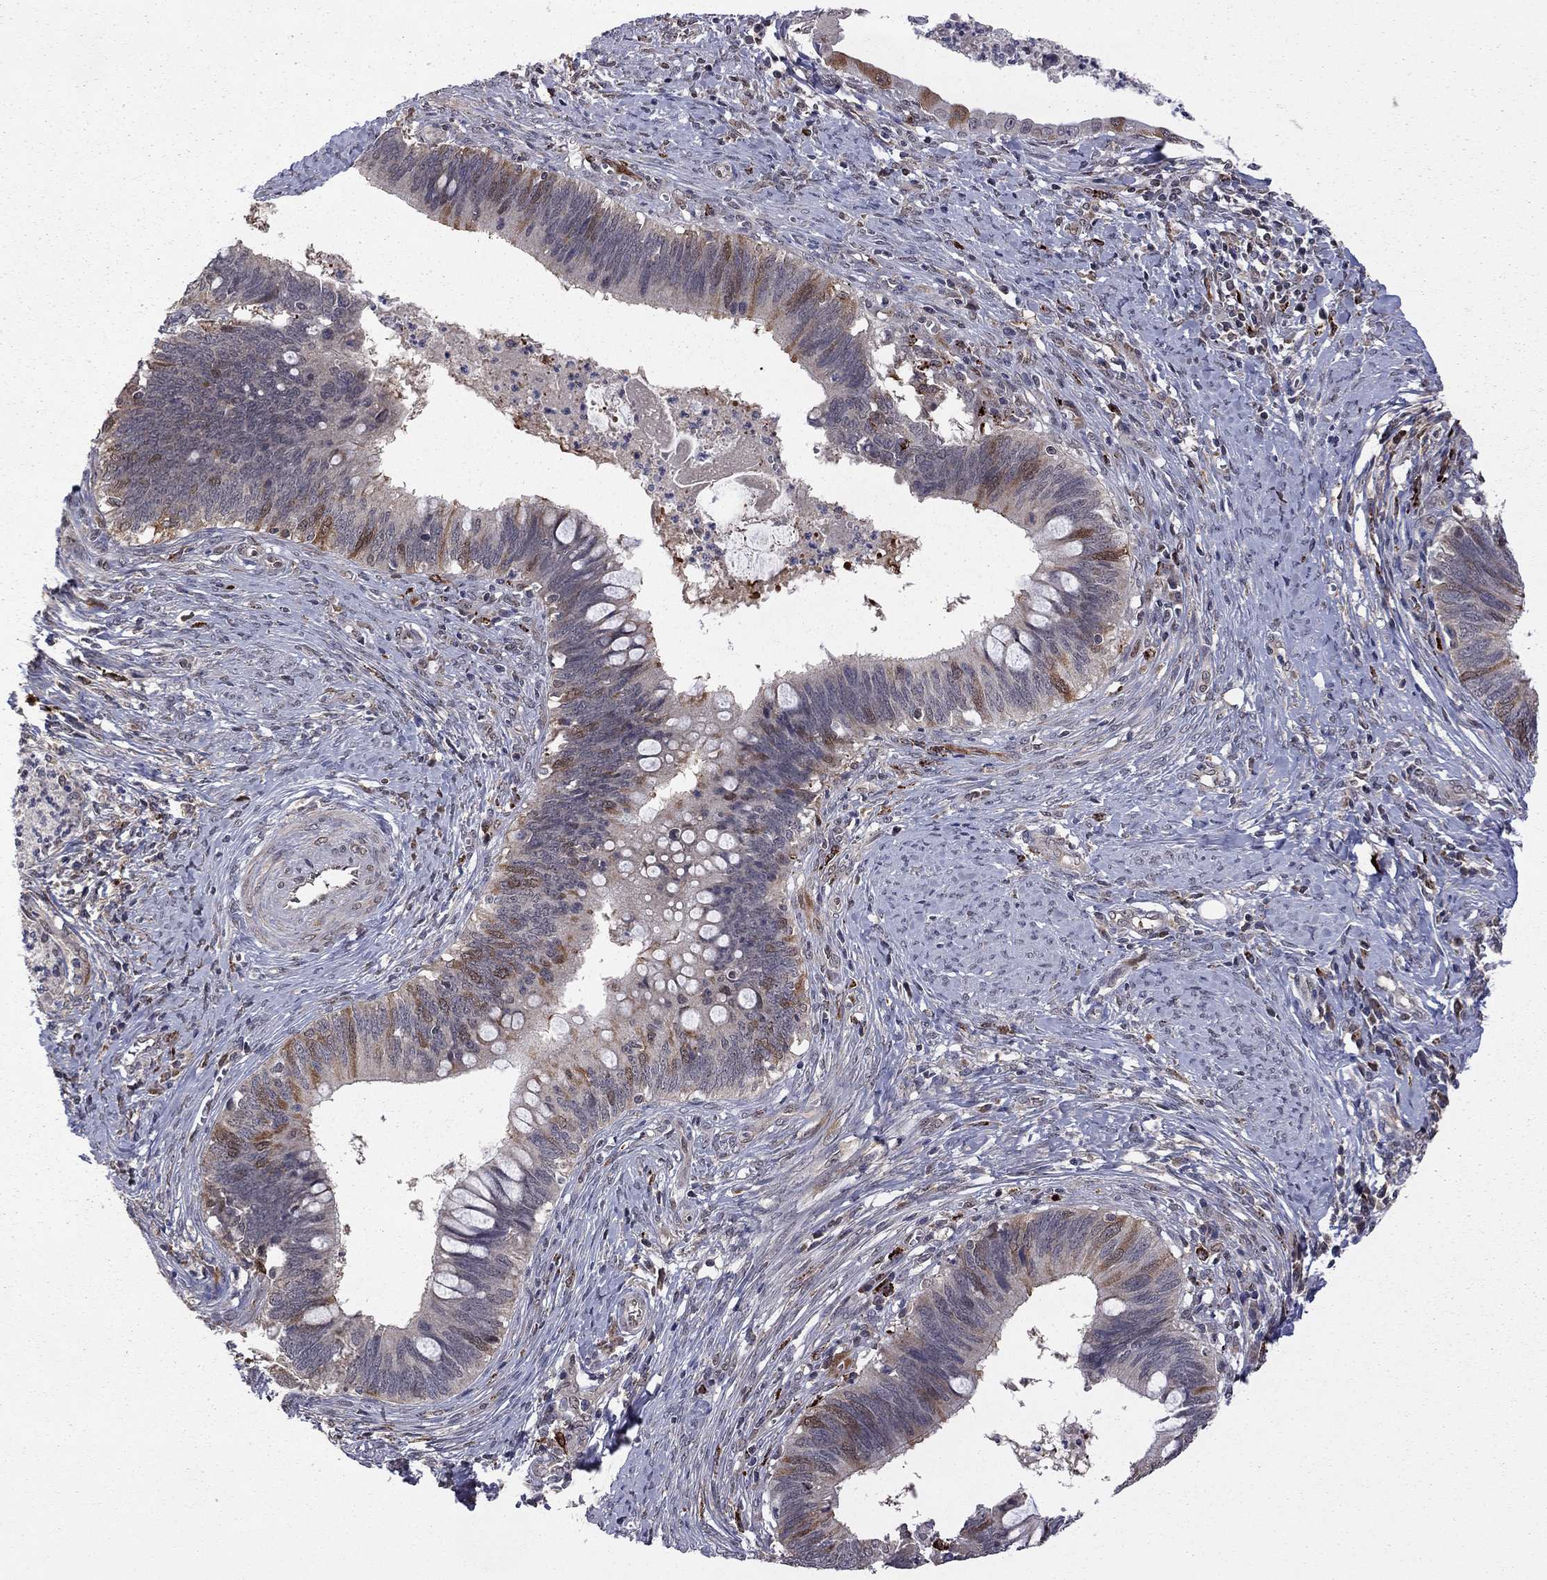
{"staining": {"intensity": "strong", "quantity": "<25%", "location": "cytoplasmic/membranous"}, "tissue": "cervical cancer", "cell_type": "Tumor cells", "image_type": "cancer", "snomed": [{"axis": "morphology", "description": "Adenocarcinoma, NOS"}, {"axis": "topography", "description": "Cervix"}], "caption": "Strong cytoplasmic/membranous protein expression is seen in approximately <25% of tumor cells in cervical cancer.", "gene": "GPAA1", "patient": {"sex": "female", "age": 42}}